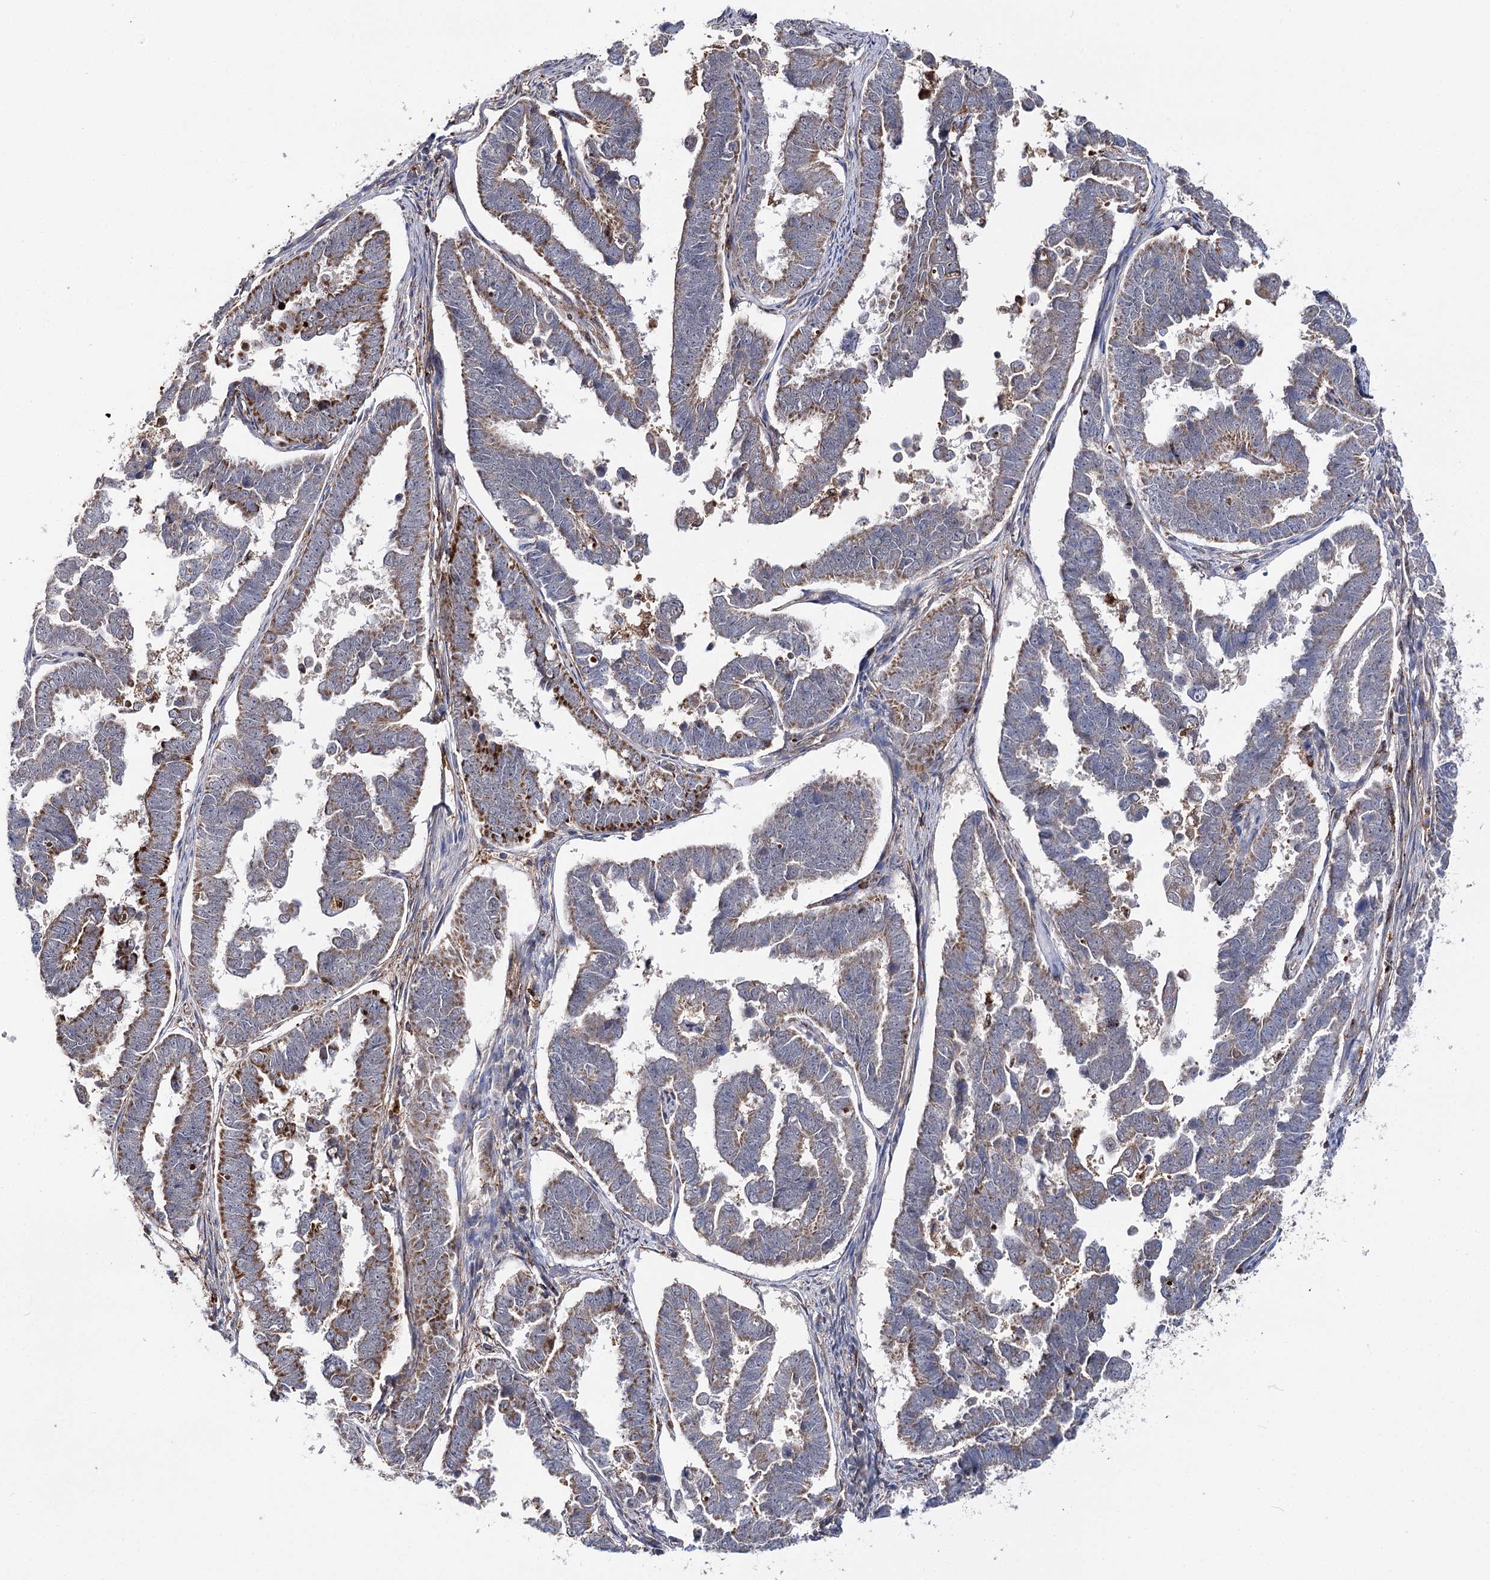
{"staining": {"intensity": "moderate", "quantity": "<25%", "location": "cytoplasmic/membranous"}, "tissue": "endometrial cancer", "cell_type": "Tumor cells", "image_type": "cancer", "snomed": [{"axis": "morphology", "description": "Adenocarcinoma, NOS"}, {"axis": "topography", "description": "Endometrium"}], "caption": "Protein expression analysis of endometrial cancer demonstrates moderate cytoplasmic/membranous staining in approximately <25% of tumor cells.", "gene": "SEC24B", "patient": {"sex": "female", "age": 75}}